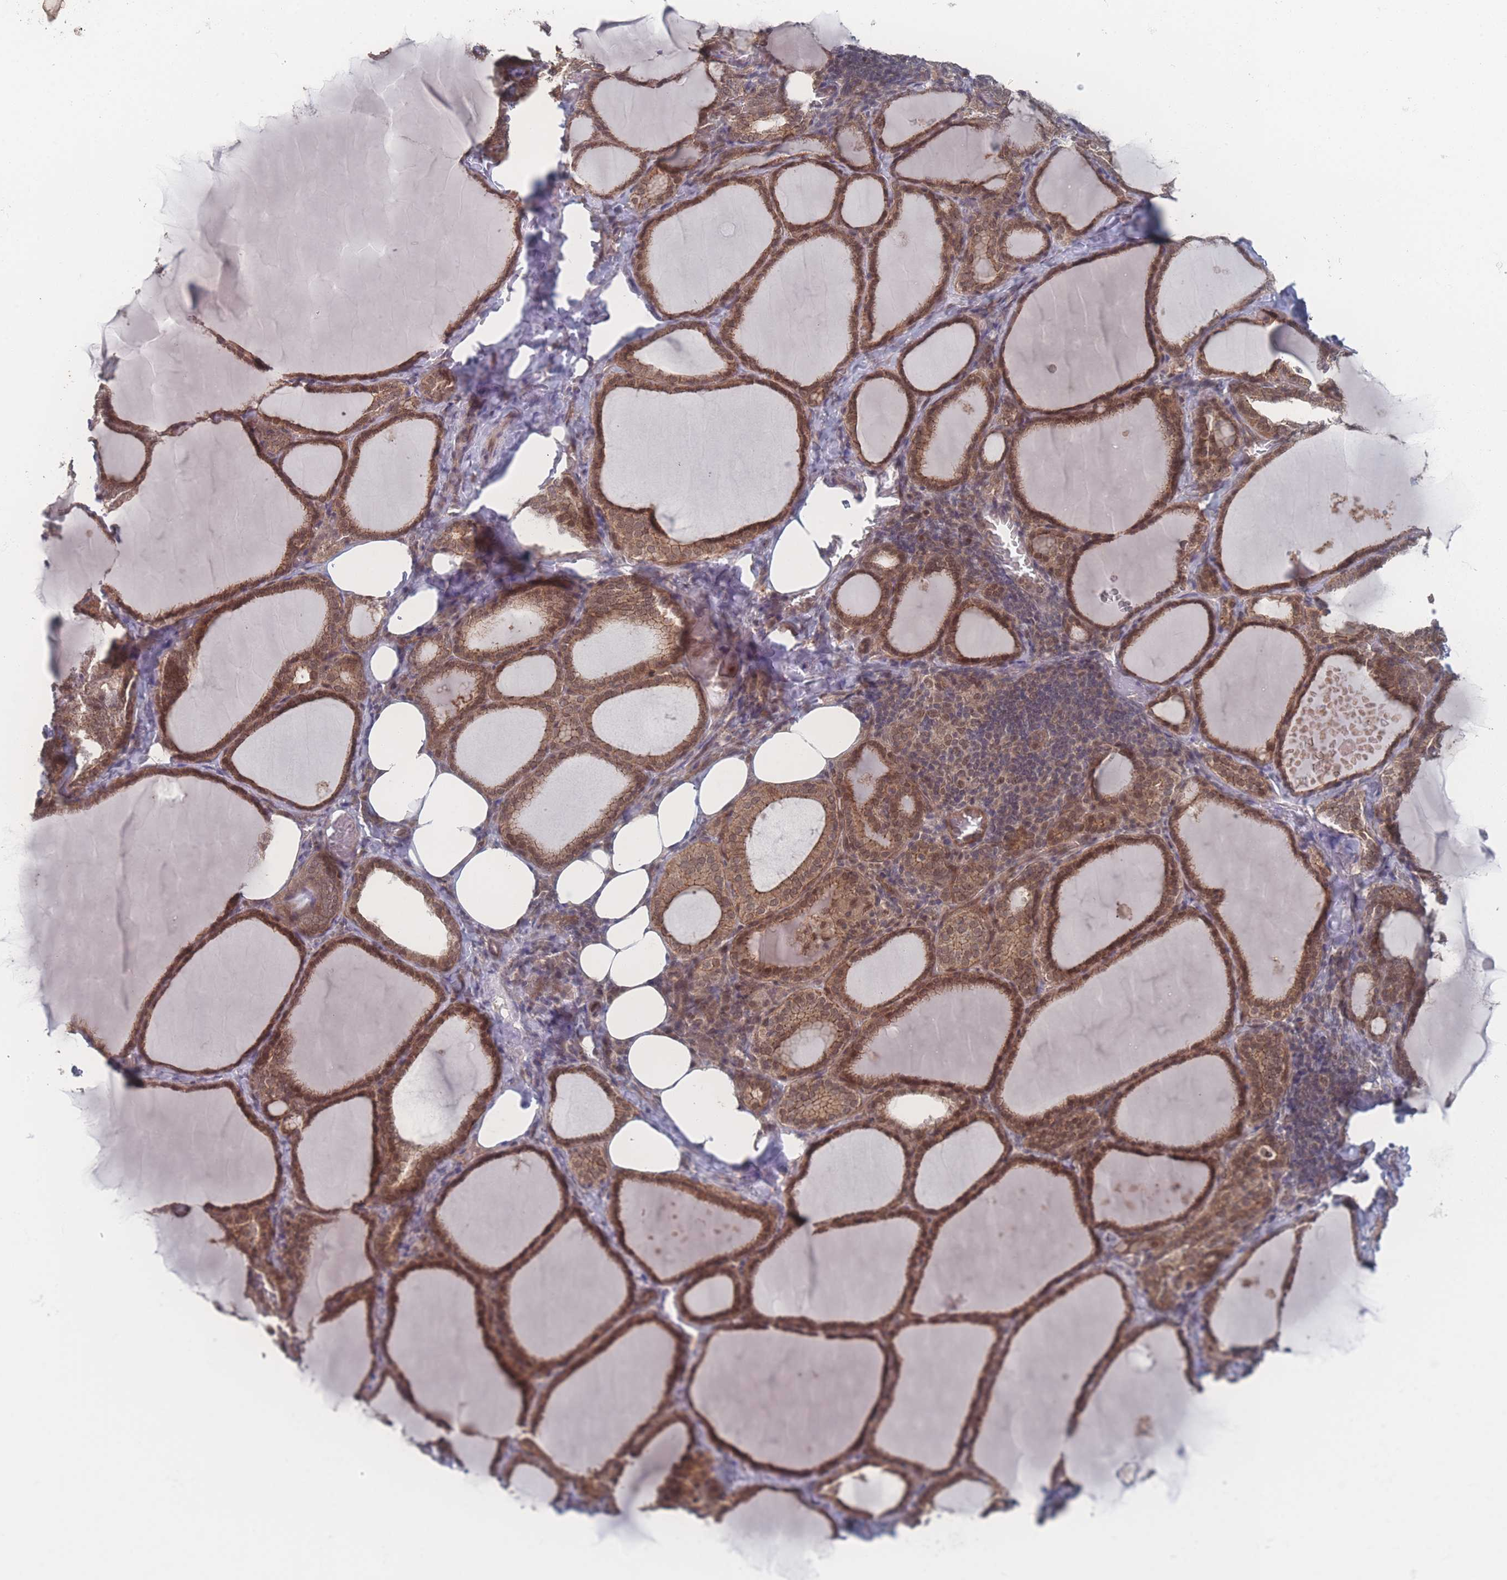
{"staining": {"intensity": "moderate", "quantity": ">75%", "location": "cytoplasmic/membranous,nuclear"}, "tissue": "thyroid gland", "cell_type": "Glandular cells", "image_type": "normal", "snomed": [{"axis": "morphology", "description": "Normal tissue, NOS"}, {"axis": "topography", "description": "Thyroid gland"}], "caption": "Immunohistochemistry staining of benign thyroid gland, which exhibits medium levels of moderate cytoplasmic/membranous,nuclear positivity in approximately >75% of glandular cells indicating moderate cytoplasmic/membranous,nuclear protein staining. The staining was performed using DAB (brown) for protein detection and nuclei were counterstained in hematoxylin (blue).", "gene": "NBEAL1", "patient": {"sex": "female", "age": 39}}